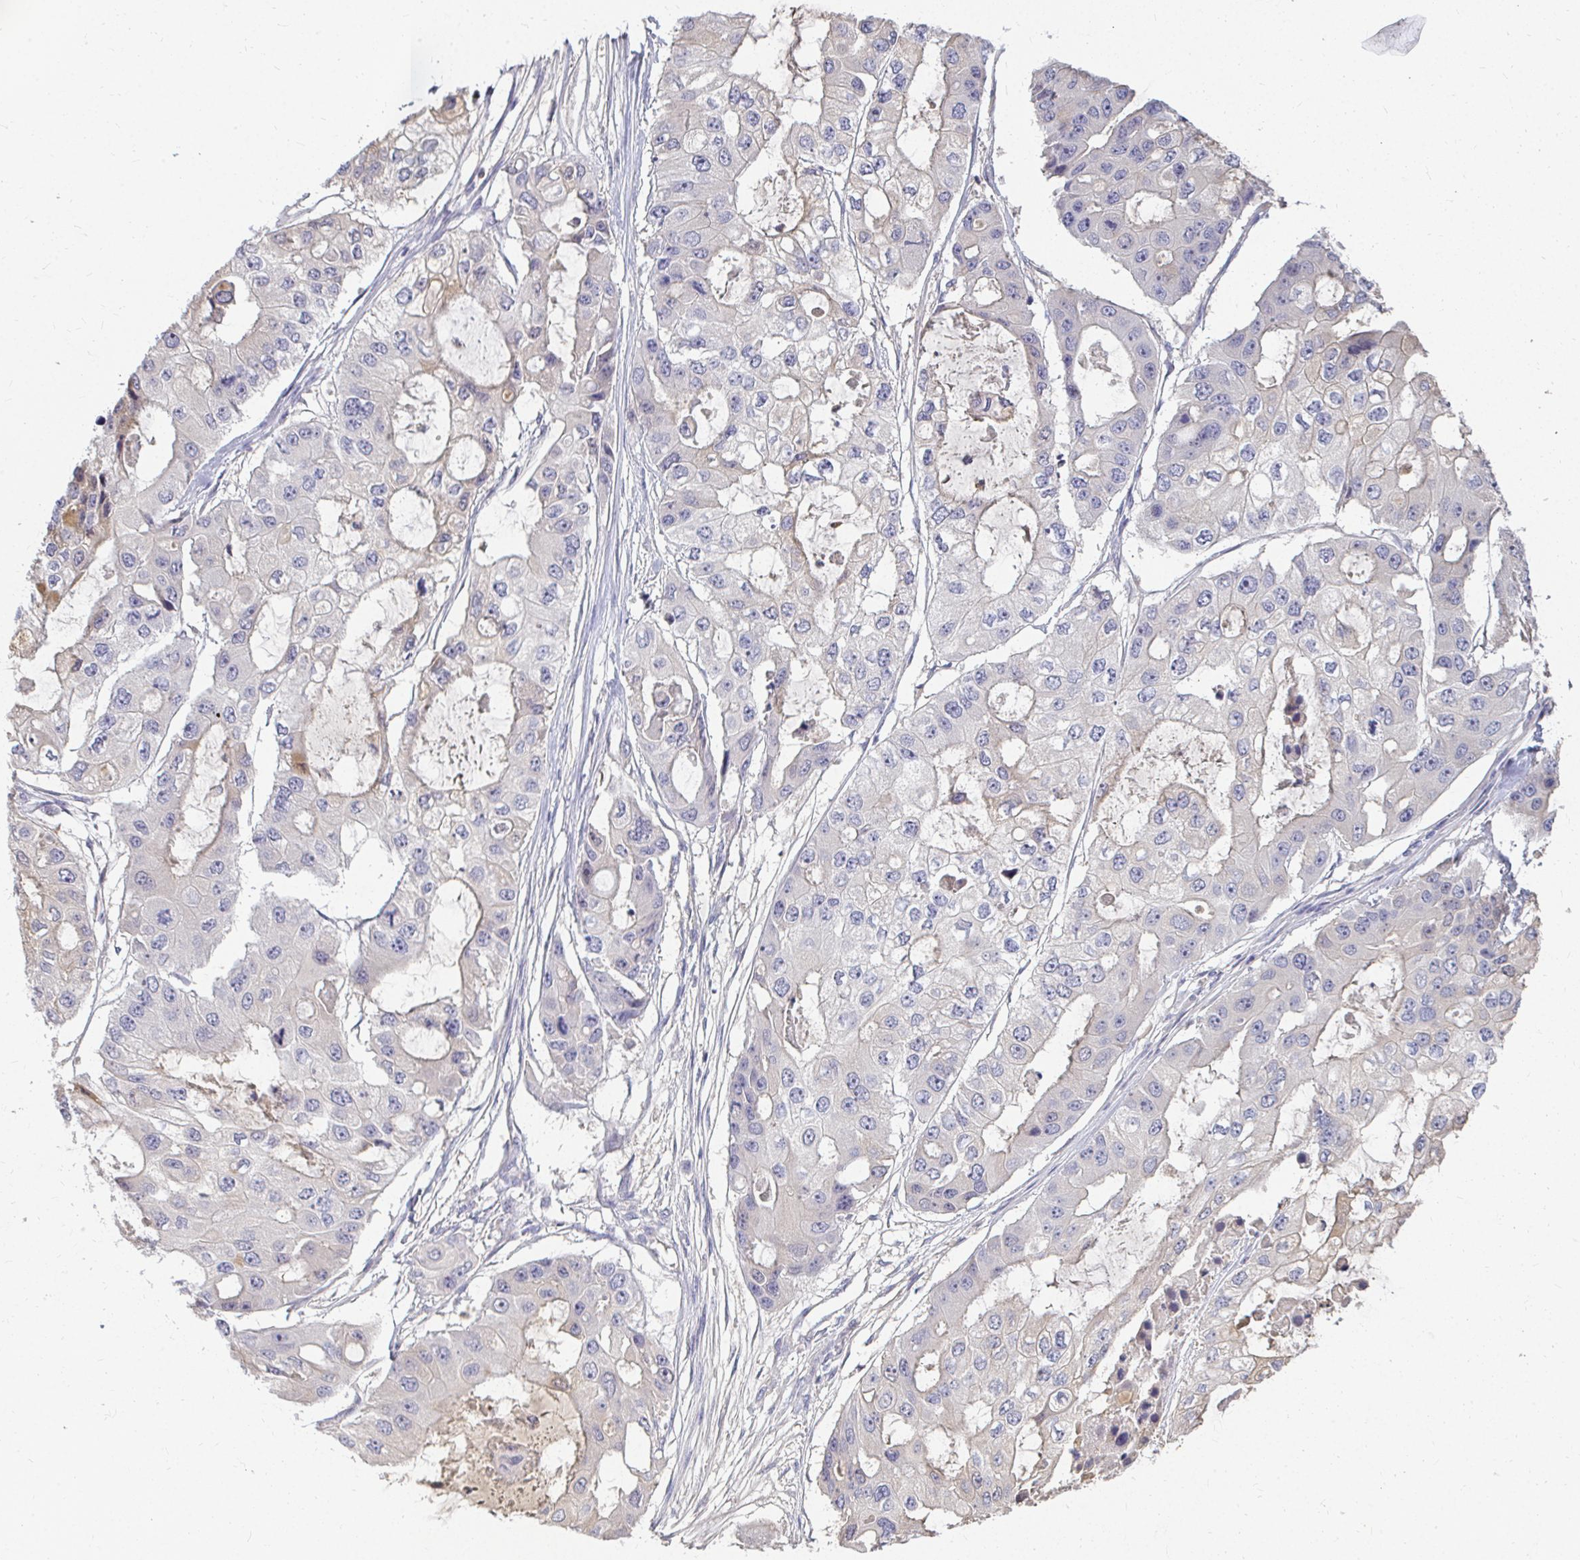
{"staining": {"intensity": "negative", "quantity": "none", "location": "none"}, "tissue": "ovarian cancer", "cell_type": "Tumor cells", "image_type": "cancer", "snomed": [{"axis": "morphology", "description": "Cystadenocarcinoma, serous, NOS"}, {"axis": "topography", "description": "Ovary"}], "caption": "Protein analysis of ovarian serous cystadenocarcinoma shows no significant expression in tumor cells. (DAB (3,3'-diaminobenzidine) IHC with hematoxylin counter stain).", "gene": "LOXL4", "patient": {"sex": "female", "age": 56}}